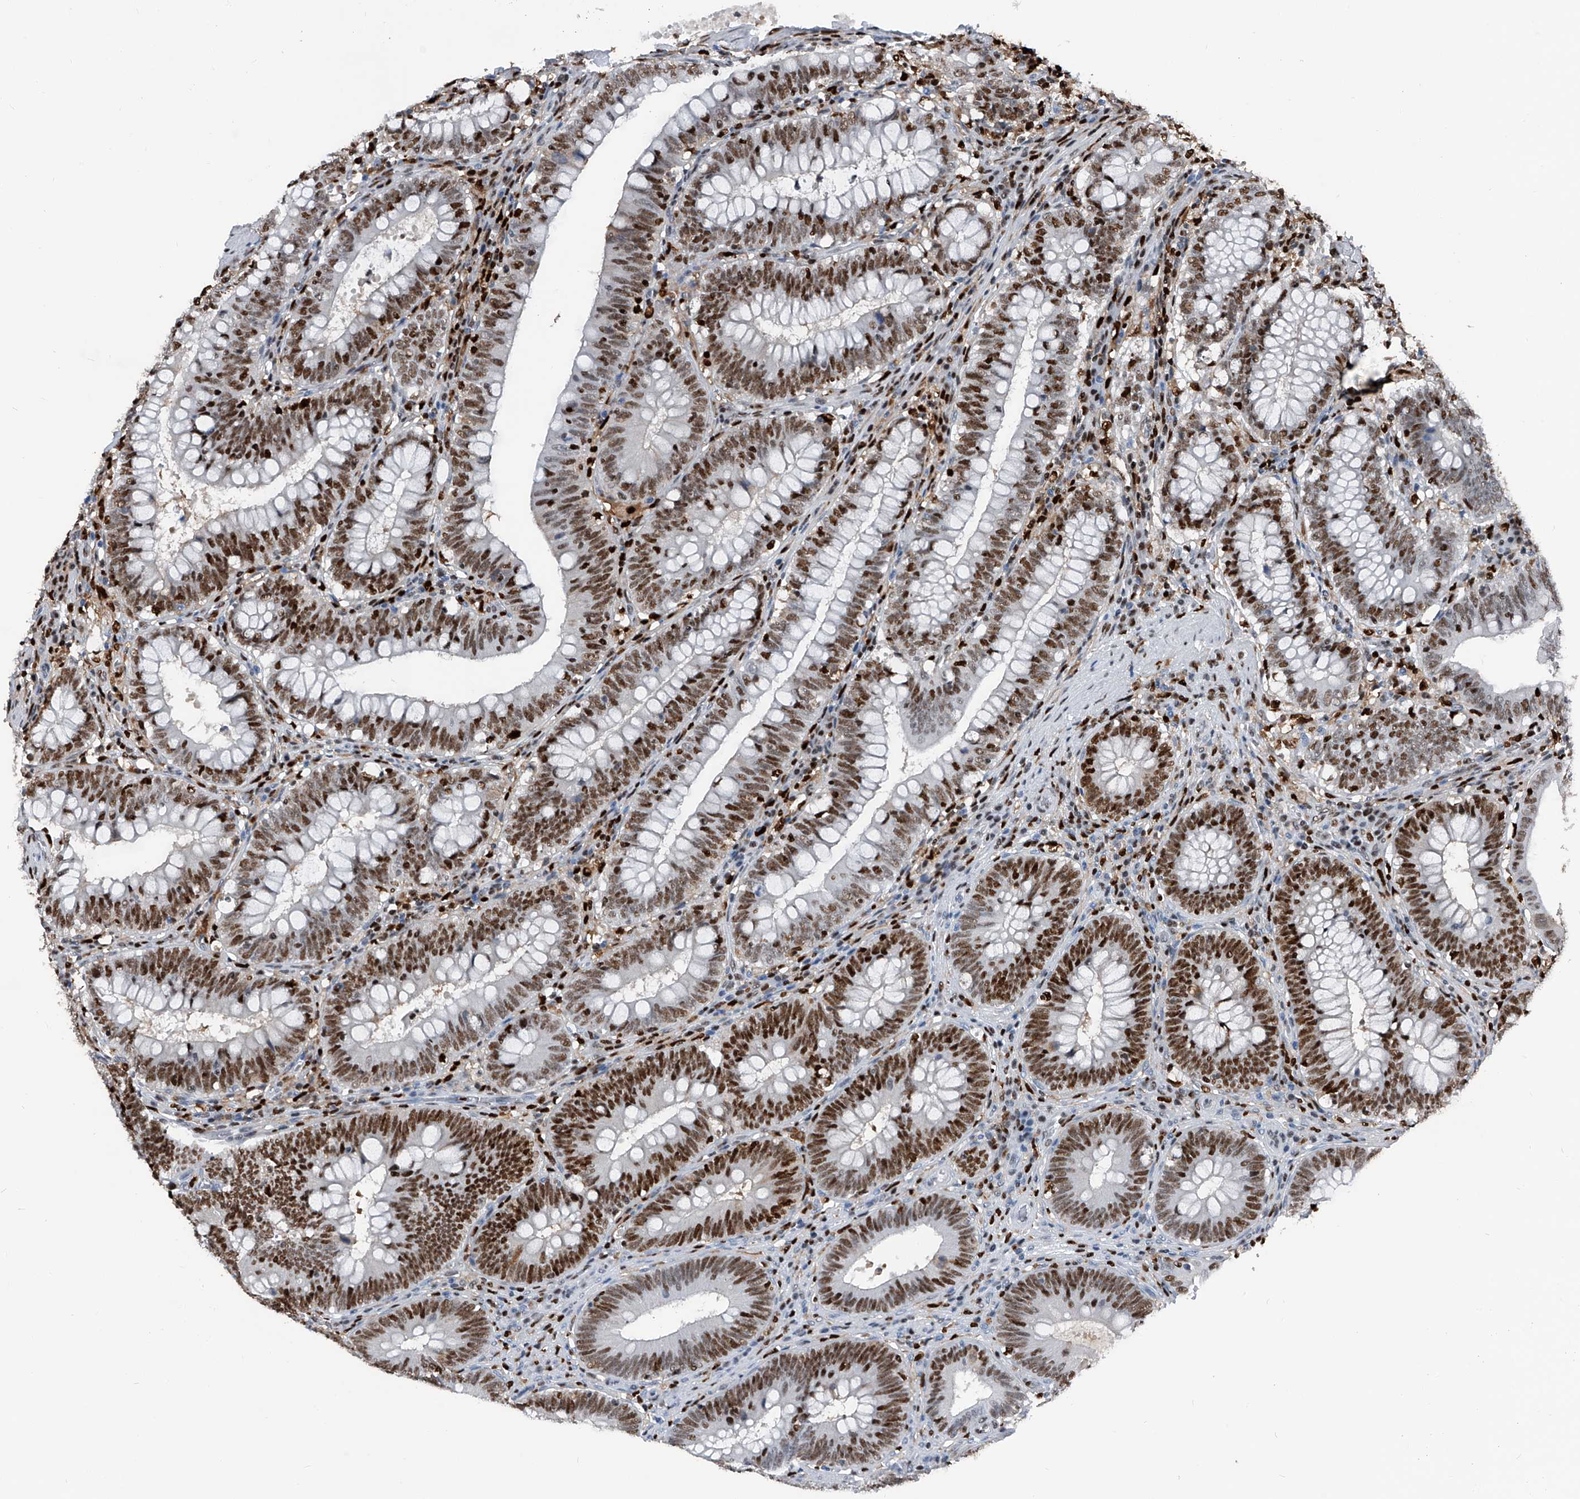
{"staining": {"intensity": "moderate", "quantity": ">75%", "location": "nuclear"}, "tissue": "colorectal cancer", "cell_type": "Tumor cells", "image_type": "cancer", "snomed": [{"axis": "morphology", "description": "Normal tissue, NOS"}, {"axis": "topography", "description": "Colon"}], "caption": "Immunohistochemical staining of colorectal cancer exhibits medium levels of moderate nuclear expression in approximately >75% of tumor cells. (DAB (3,3'-diaminobenzidine) = brown stain, brightfield microscopy at high magnification).", "gene": "FKBP5", "patient": {"sex": "female", "age": 82}}